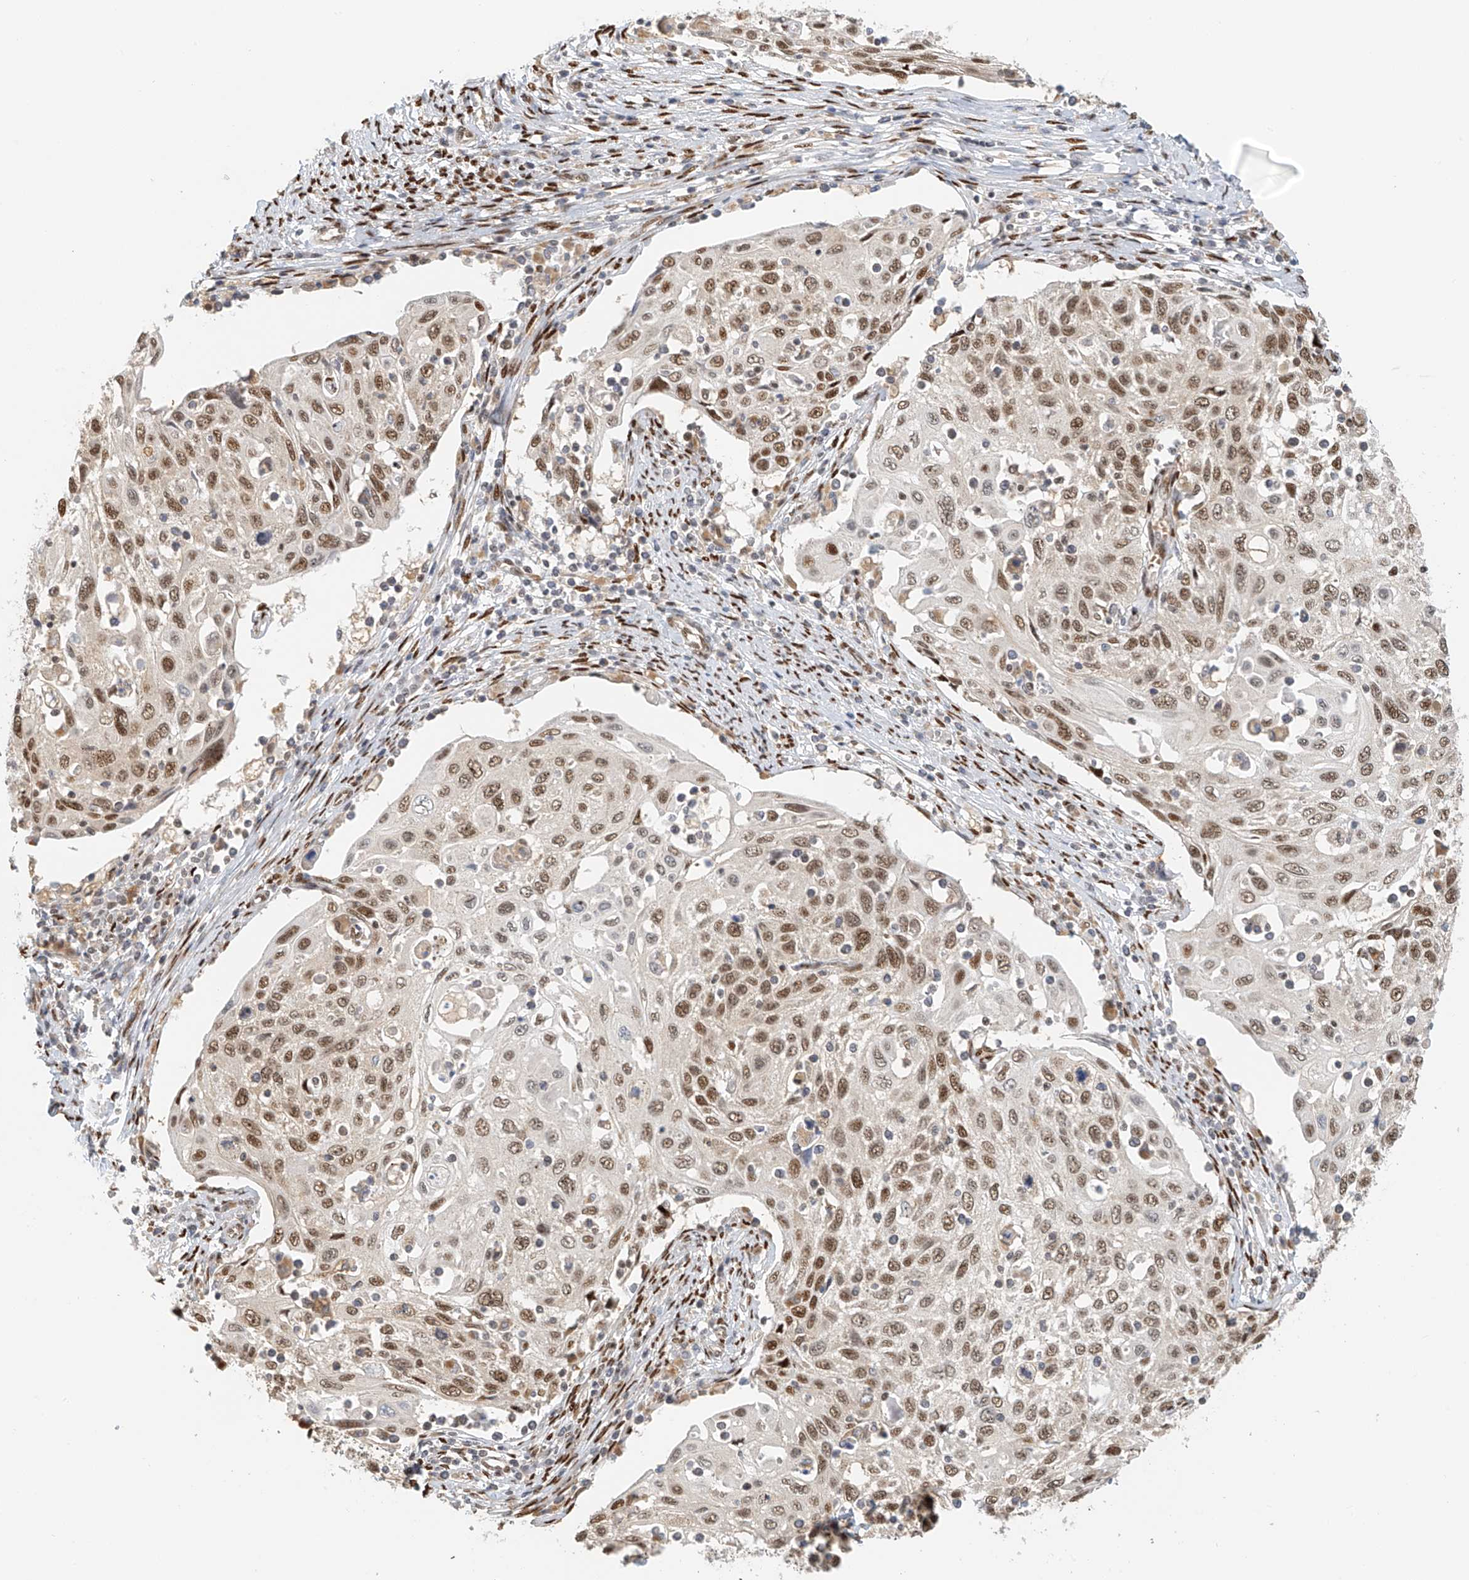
{"staining": {"intensity": "moderate", "quantity": ">75%", "location": "nuclear"}, "tissue": "cervical cancer", "cell_type": "Tumor cells", "image_type": "cancer", "snomed": [{"axis": "morphology", "description": "Squamous cell carcinoma, NOS"}, {"axis": "topography", "description": "Cervix"}], "caption": "IHC staining of squamous cell carcinoma (cervical), which exhibits medium levels of moderate nuclear positivity in about >75% of tumor cells indicating moderate nuclear protein expression. The staining was performed using DAB (brown) for protein detection and nuclei were counterstained in hematoxylin (blue).", "gene": "ZNF514", "patient": {"sex": "female", "age": 70}}